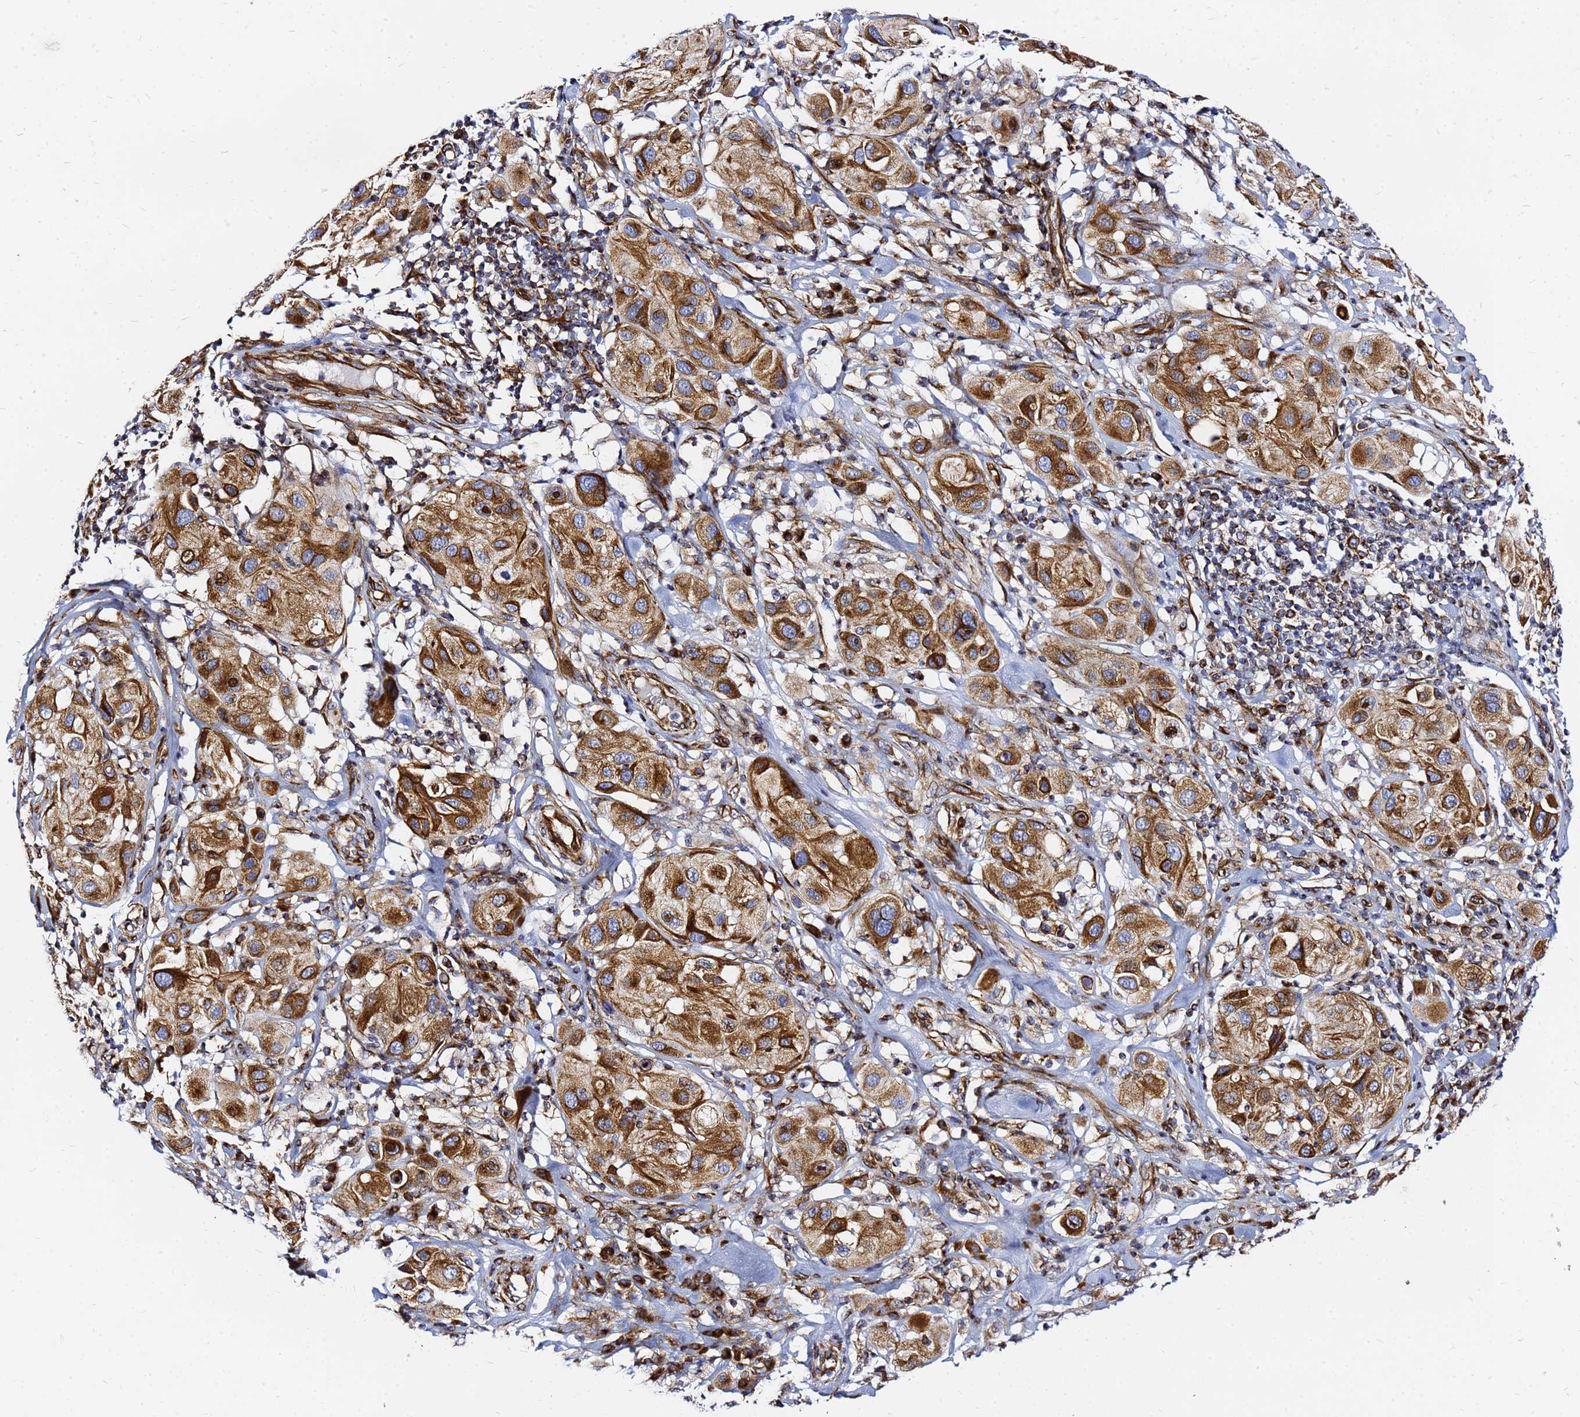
{"staining": {"intensity": "strong", "quantity": "25%-75%", "location": "cytoplasmic/membranous"}, "tissue": "melanoma", "cell_type": "Tumor cells", "image_type": "cancer", "snomed": [{"axis": "morphology", "description": "Malignant melanoma, Metastatic site"}, {"axis": "topography", "description": "Skin"}], "caption": "There is high levels of strong cytoplasmic/membranous positivity in tumor cells of melanoma, as demonstrated by immunohistochemical staining (brown color).", "gene": "TUBA8", "patient": {"sex": "male", "age": 41}}